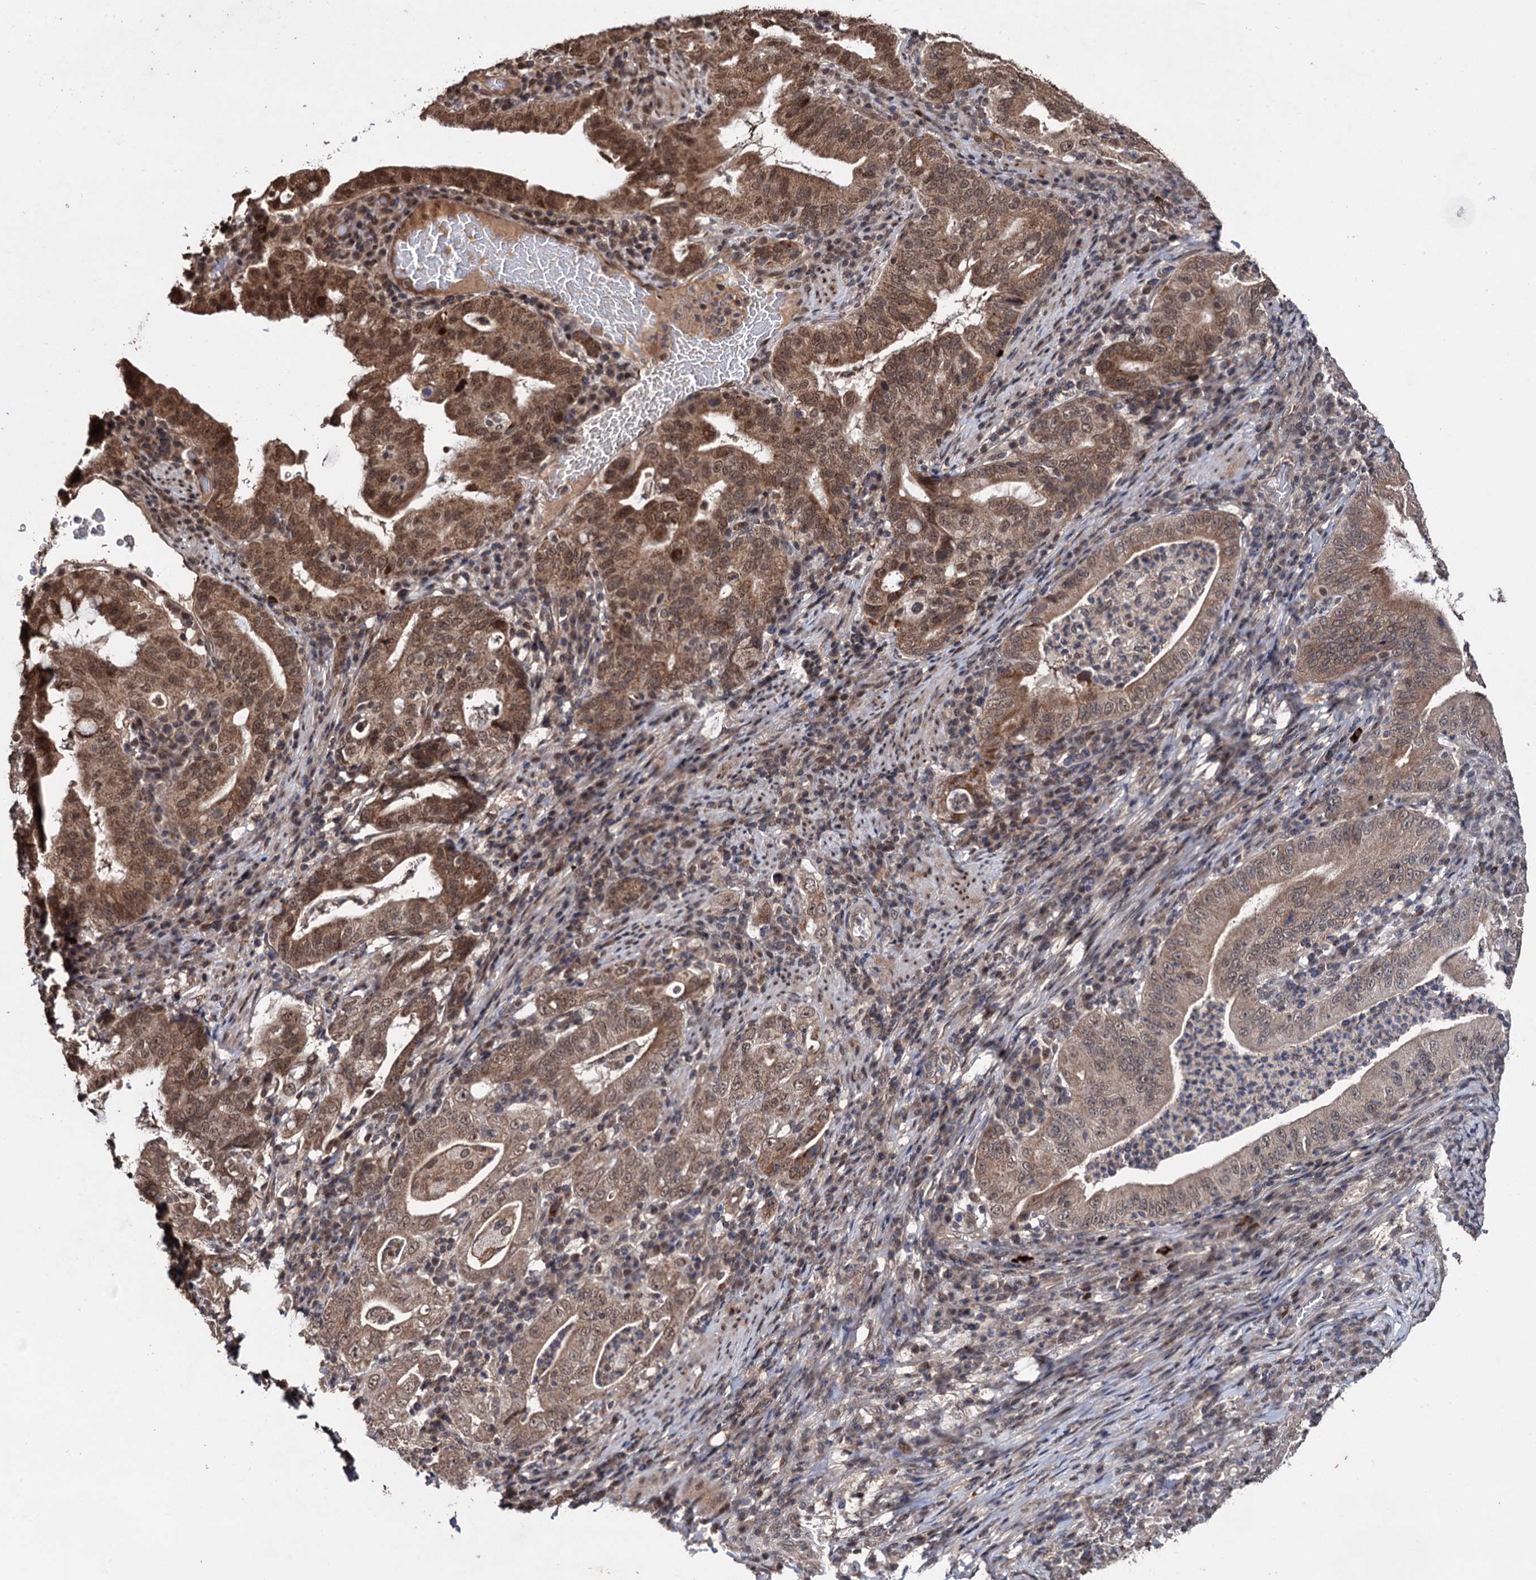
{"staining": {"intensity": "moderate", "quantity": ">75%", "location": "cytoplasmic/membranous,nuclear"}, "tissue": "stomach cancer", "cell_type": "Tumor cells", "image_type": "cancer", "snomed": [{"axis": "morphology", "description": "Normal tissue, NOS"}, {"axis": "morphology", "description": "Adenocarcinoma, NOS"}, {"axis": "topography", "description": "Esophagus"}, {"axis": "topography", "description": "Stomach, upper"}, {"axis": "topography", "description": "Peripheral nerve tissue"}], "caption": "Immunohistochemical staining of stomach cancer (adenocarcinoma) displays medium levels of moderate cytoplasmic/membranous and nuclear protein positivity in approximately >75% of tumor cells. Using DAB (brown) and hematoxylin (blue) stains, captured at high magnification using brightfield microscopy.", "gene": "KLF5", "patient": {"sex": "male", "age": 62}}